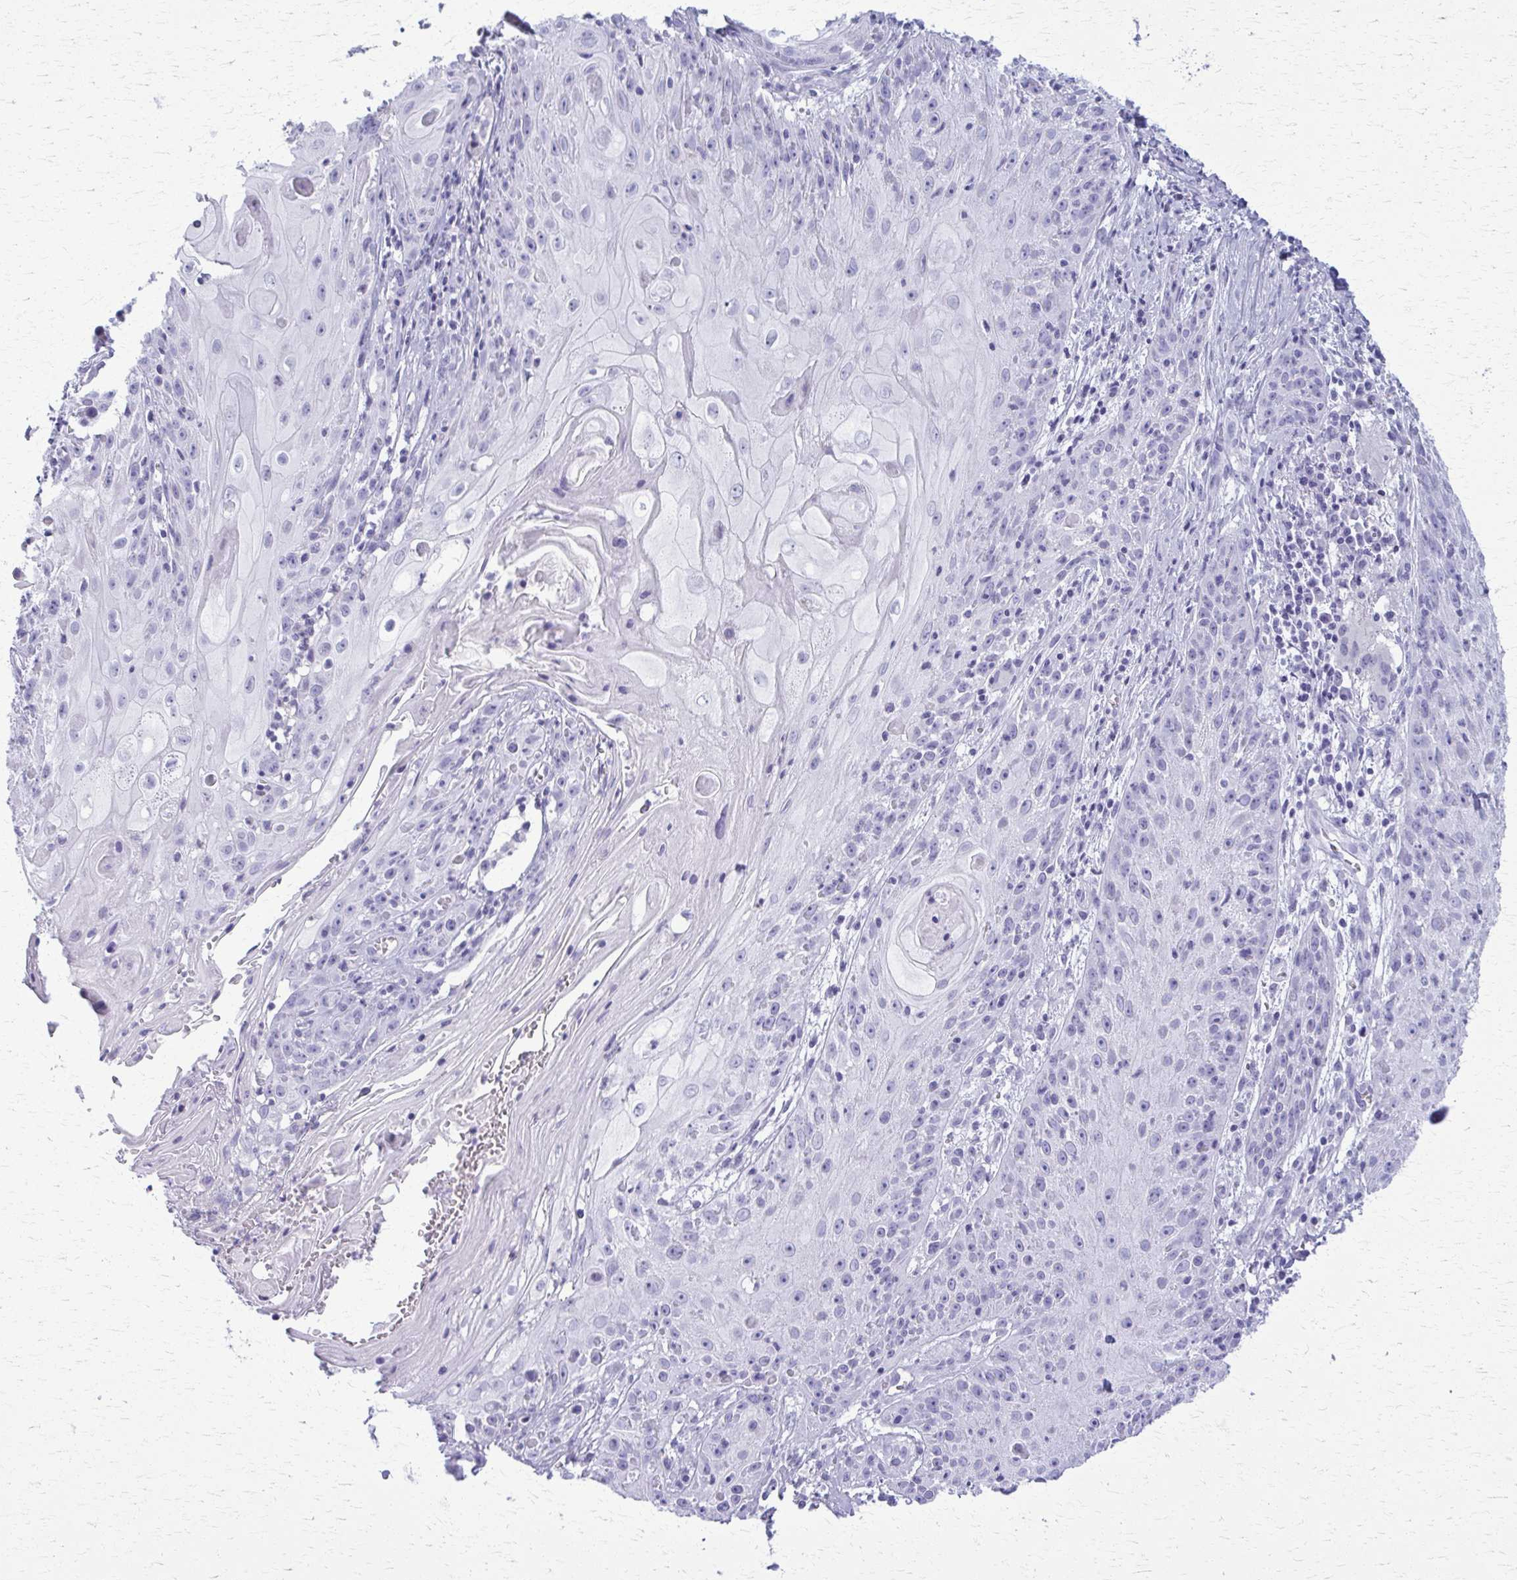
{"staining": {"intensity": "negative", "quantity": "none", "location": "none"}, "tissue": "skin cancer", "cell_type": "Tumor cells", "image_type": "cancer", "snomed": [{"axis": "morphology", "description": "Squamous cell carcinoma, NOS"}, {"axis": "topography", "description": "Skin"}, {"axis": "topography", "description": "Vulva"}], "caption": "A high-resolution photomicrograph shows immunohistochemistry (IHC) staining of skin cancer, which demonstrates no significant staining in tumor cells.", "gene": "ACSM2B", "patient": {"sex": "female", "age": 76}}